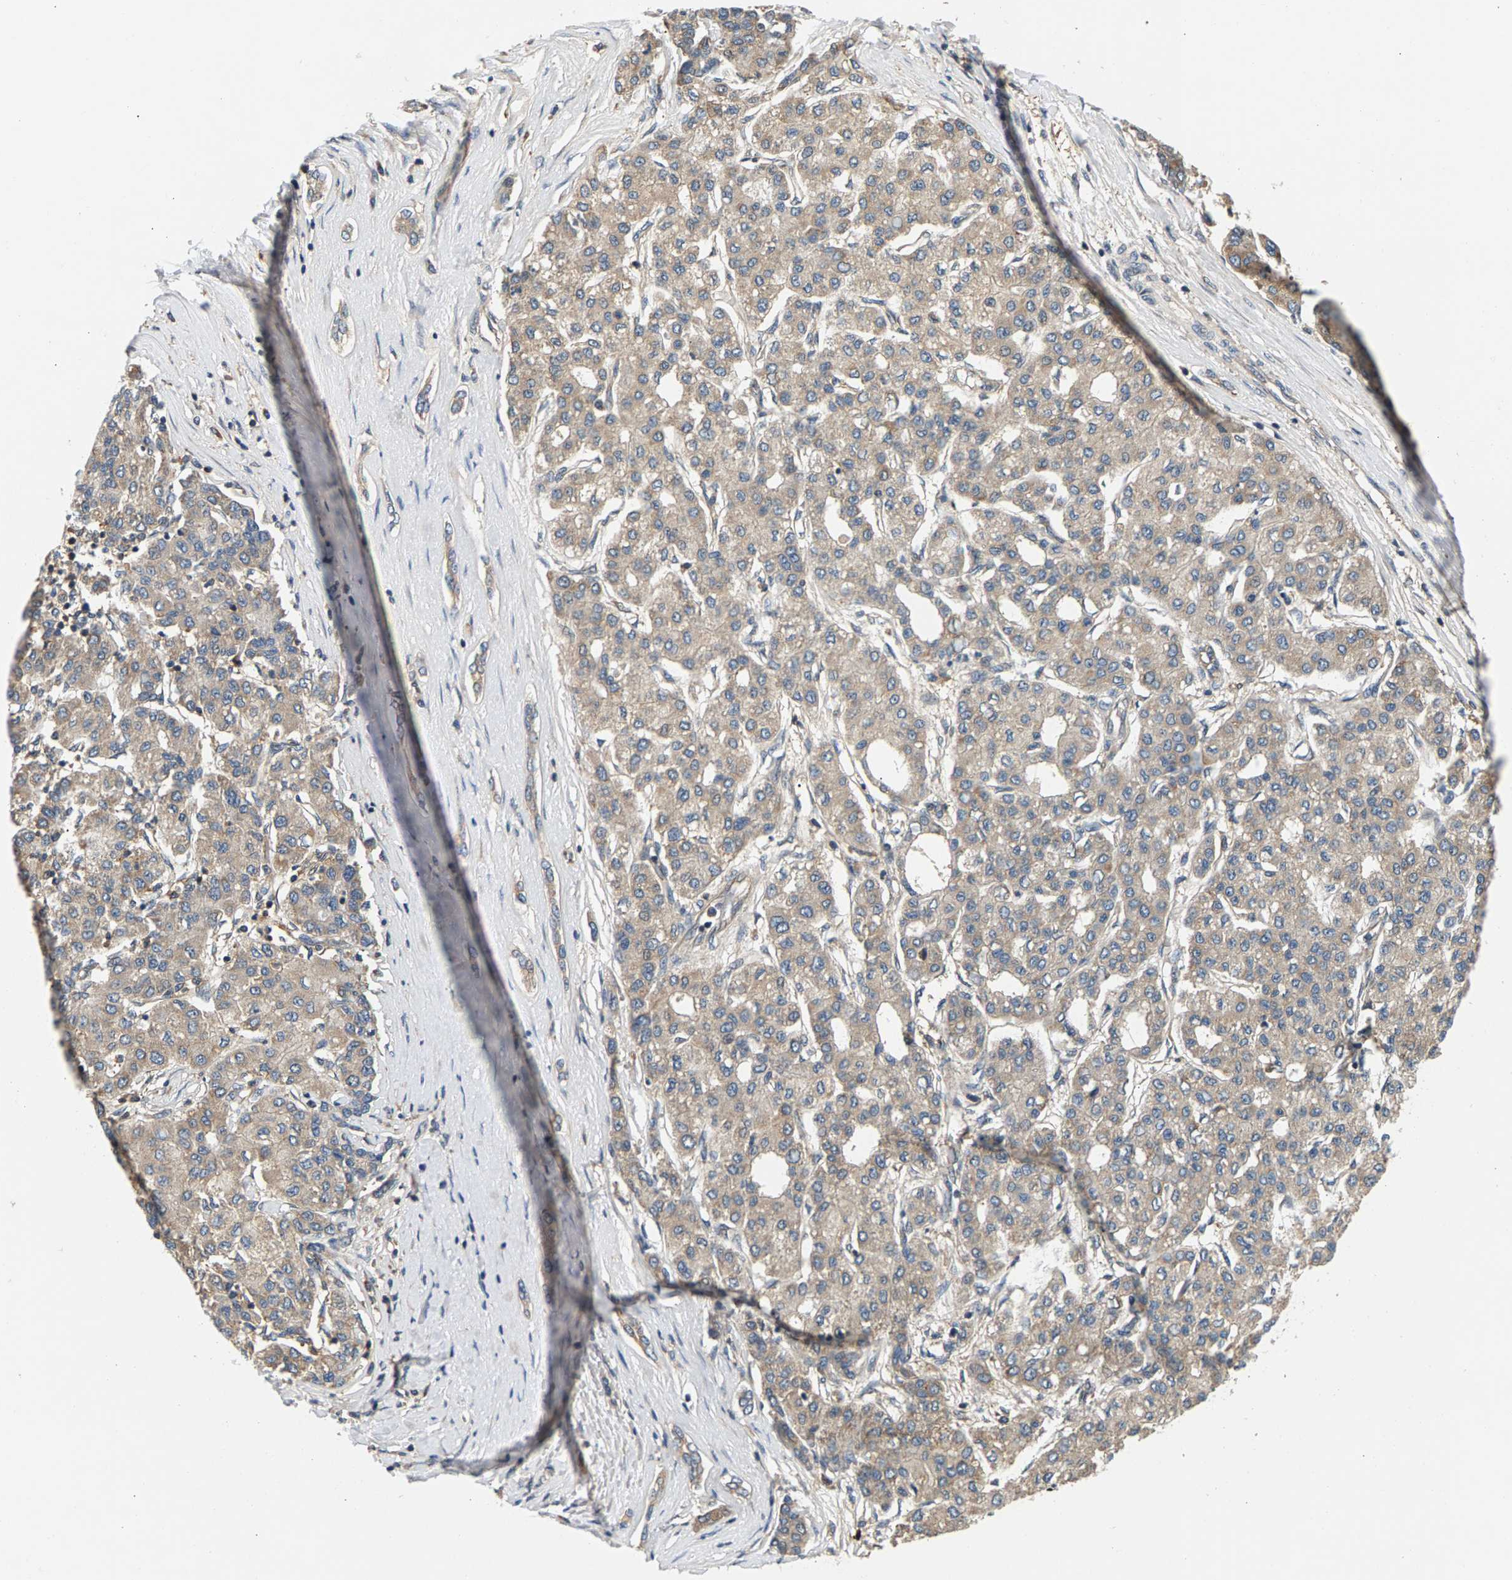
{"staining": {"intensity": "weak", "quantity": "<25%", "location": "cytoplasmic/membranous"}, "tissue": "liver cancer", "cell_type": "Tumor cells", "image_type": "cancer", "snomed": [{"axis": "morphology", "description": "Carcinoma, Hepatocellular, NOS"}, {"axis": "topography", "description": "Liver"}], "caption": "Tumor cells are negative for protein expression in human hepatocellular carcinoma (liver).", "gene": "FAM78A", "patient": {"sex": "male", "age": 65}}